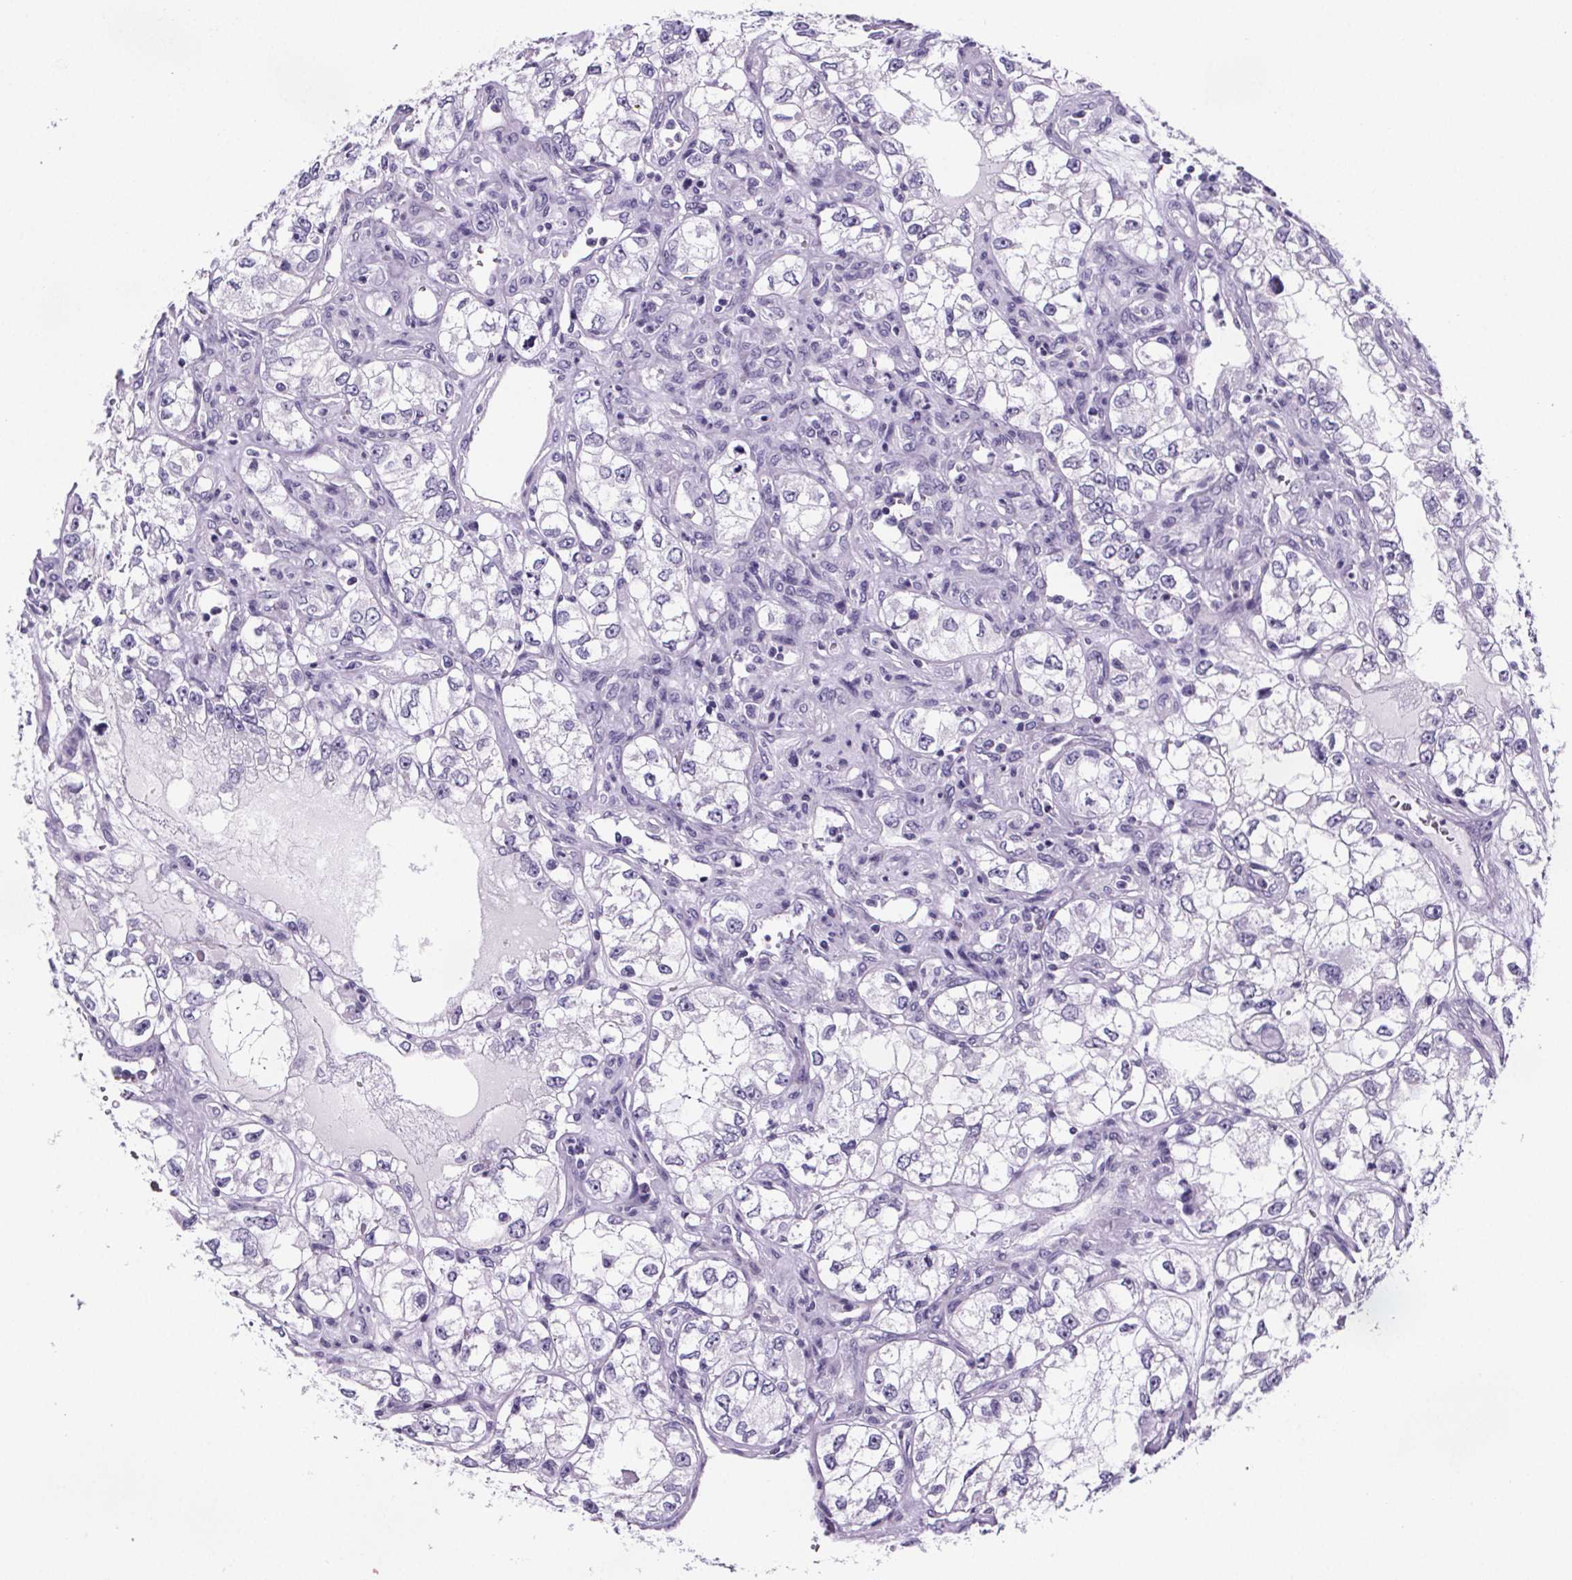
{"staining": {"intensity": "negative", "quantity": "none", "location": "none"}, "tissue": "renal cancer", "cell_type": "Tumor cells", "image_type": "cancer", "snomed": [{"axis": "morphology", "description": "Adenocarcinoma, NOS"}, {"axis": "topography", "description": "Kidney"}], "caption": "Tumor cells show no significant staining in renal cancer (adenocarcinoma).", "gene": "CUBN", "patient": {"sex": "female", "age": 59}}